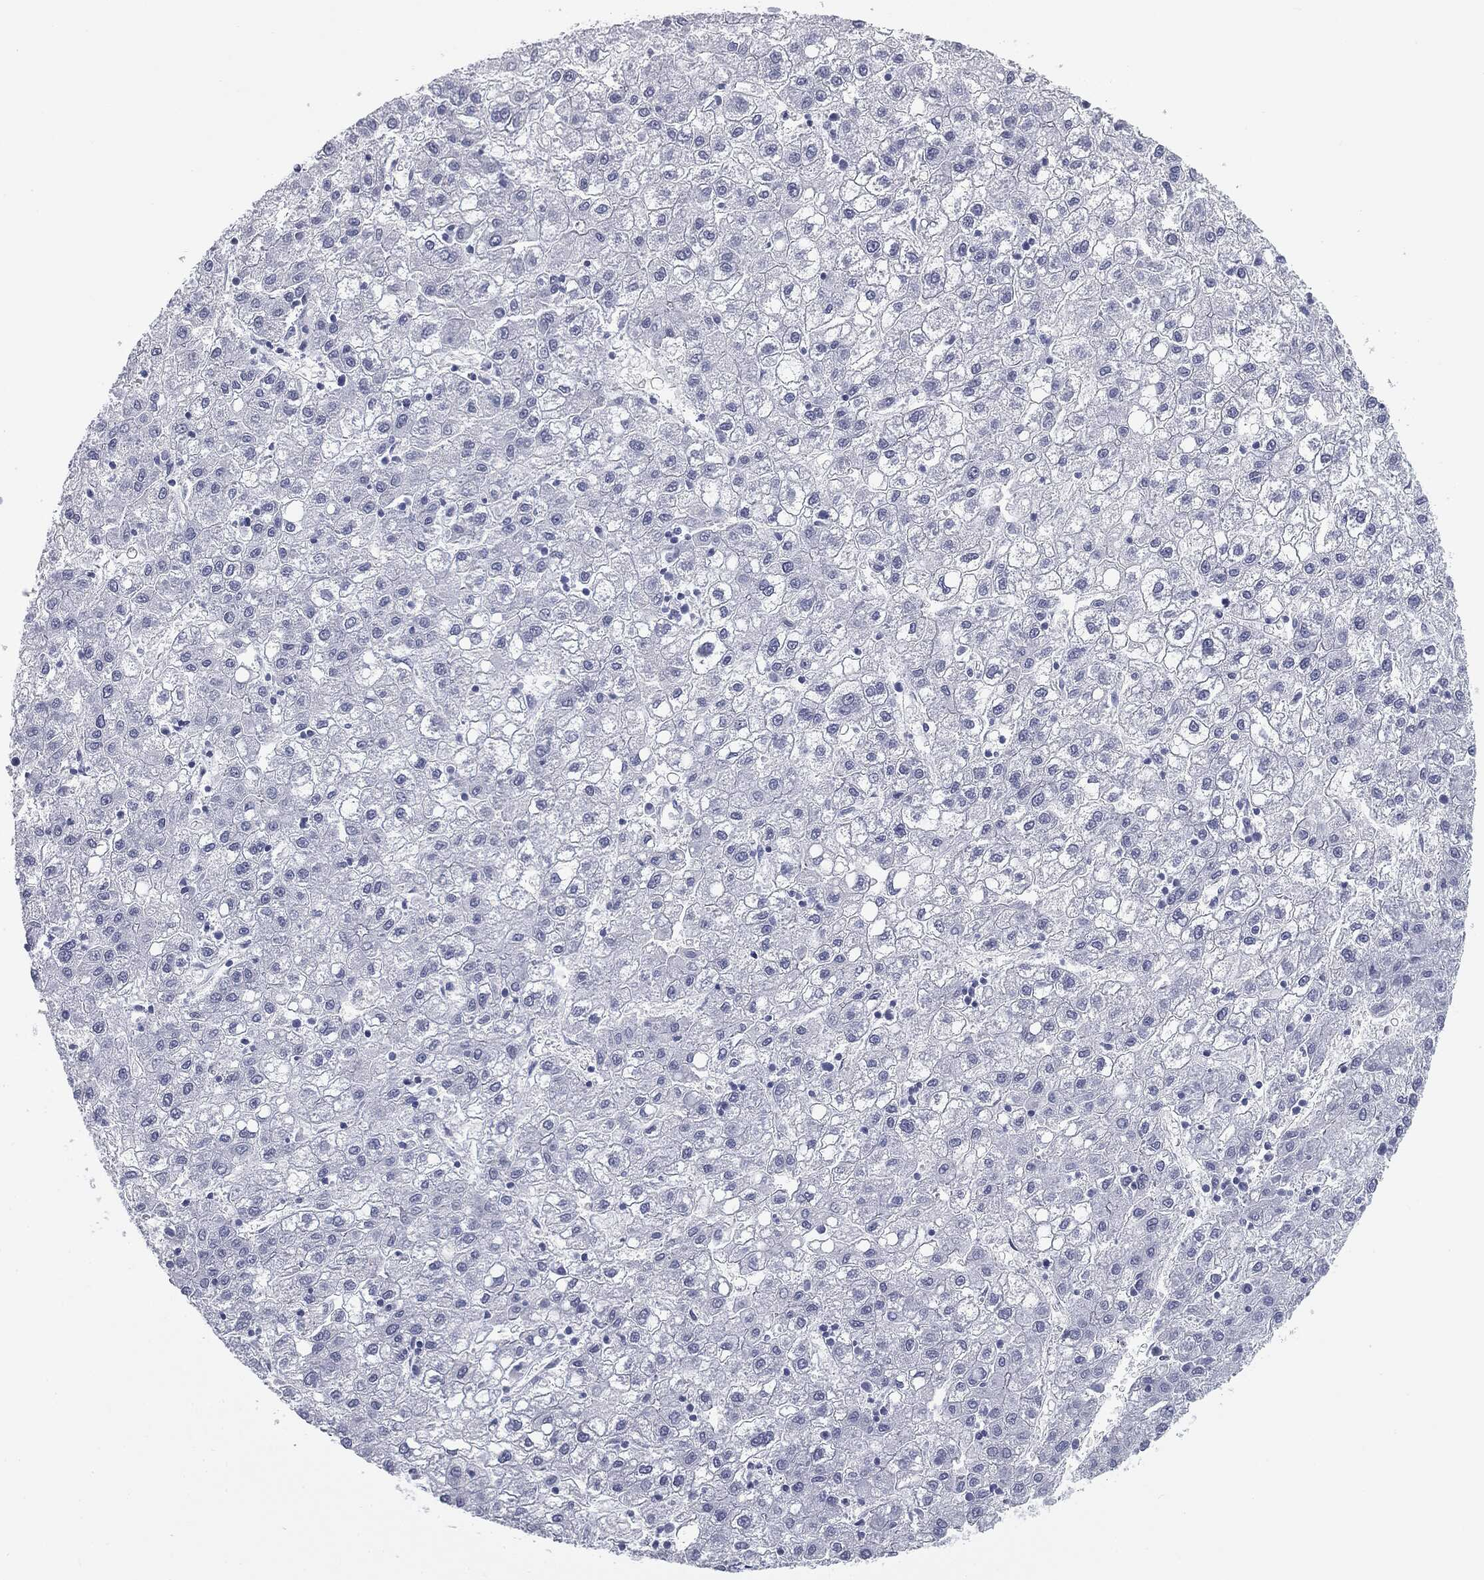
{"staining": {"intensity": "negative", "quantity": "none", "location": "none"}, "tissue": "liver cancer", "cell_type": "Tumor cells", "image_type": "cancer", "snomed": [{"axis": "morphology", "description": "Carcinoma, Hepatocellular, NOS"}, {"axis": "topography", "description": "Liver"}], "caption": "This micrograph is of liver hepatocellular carcinoma stained with IHC to label a protein in brown with the nuclei are counter-stained blue. There is no staining in tumor cells. (DAB IHC, high magnification).", "gene": "TPO", "patient": {"sex": "male", "age": 72}}